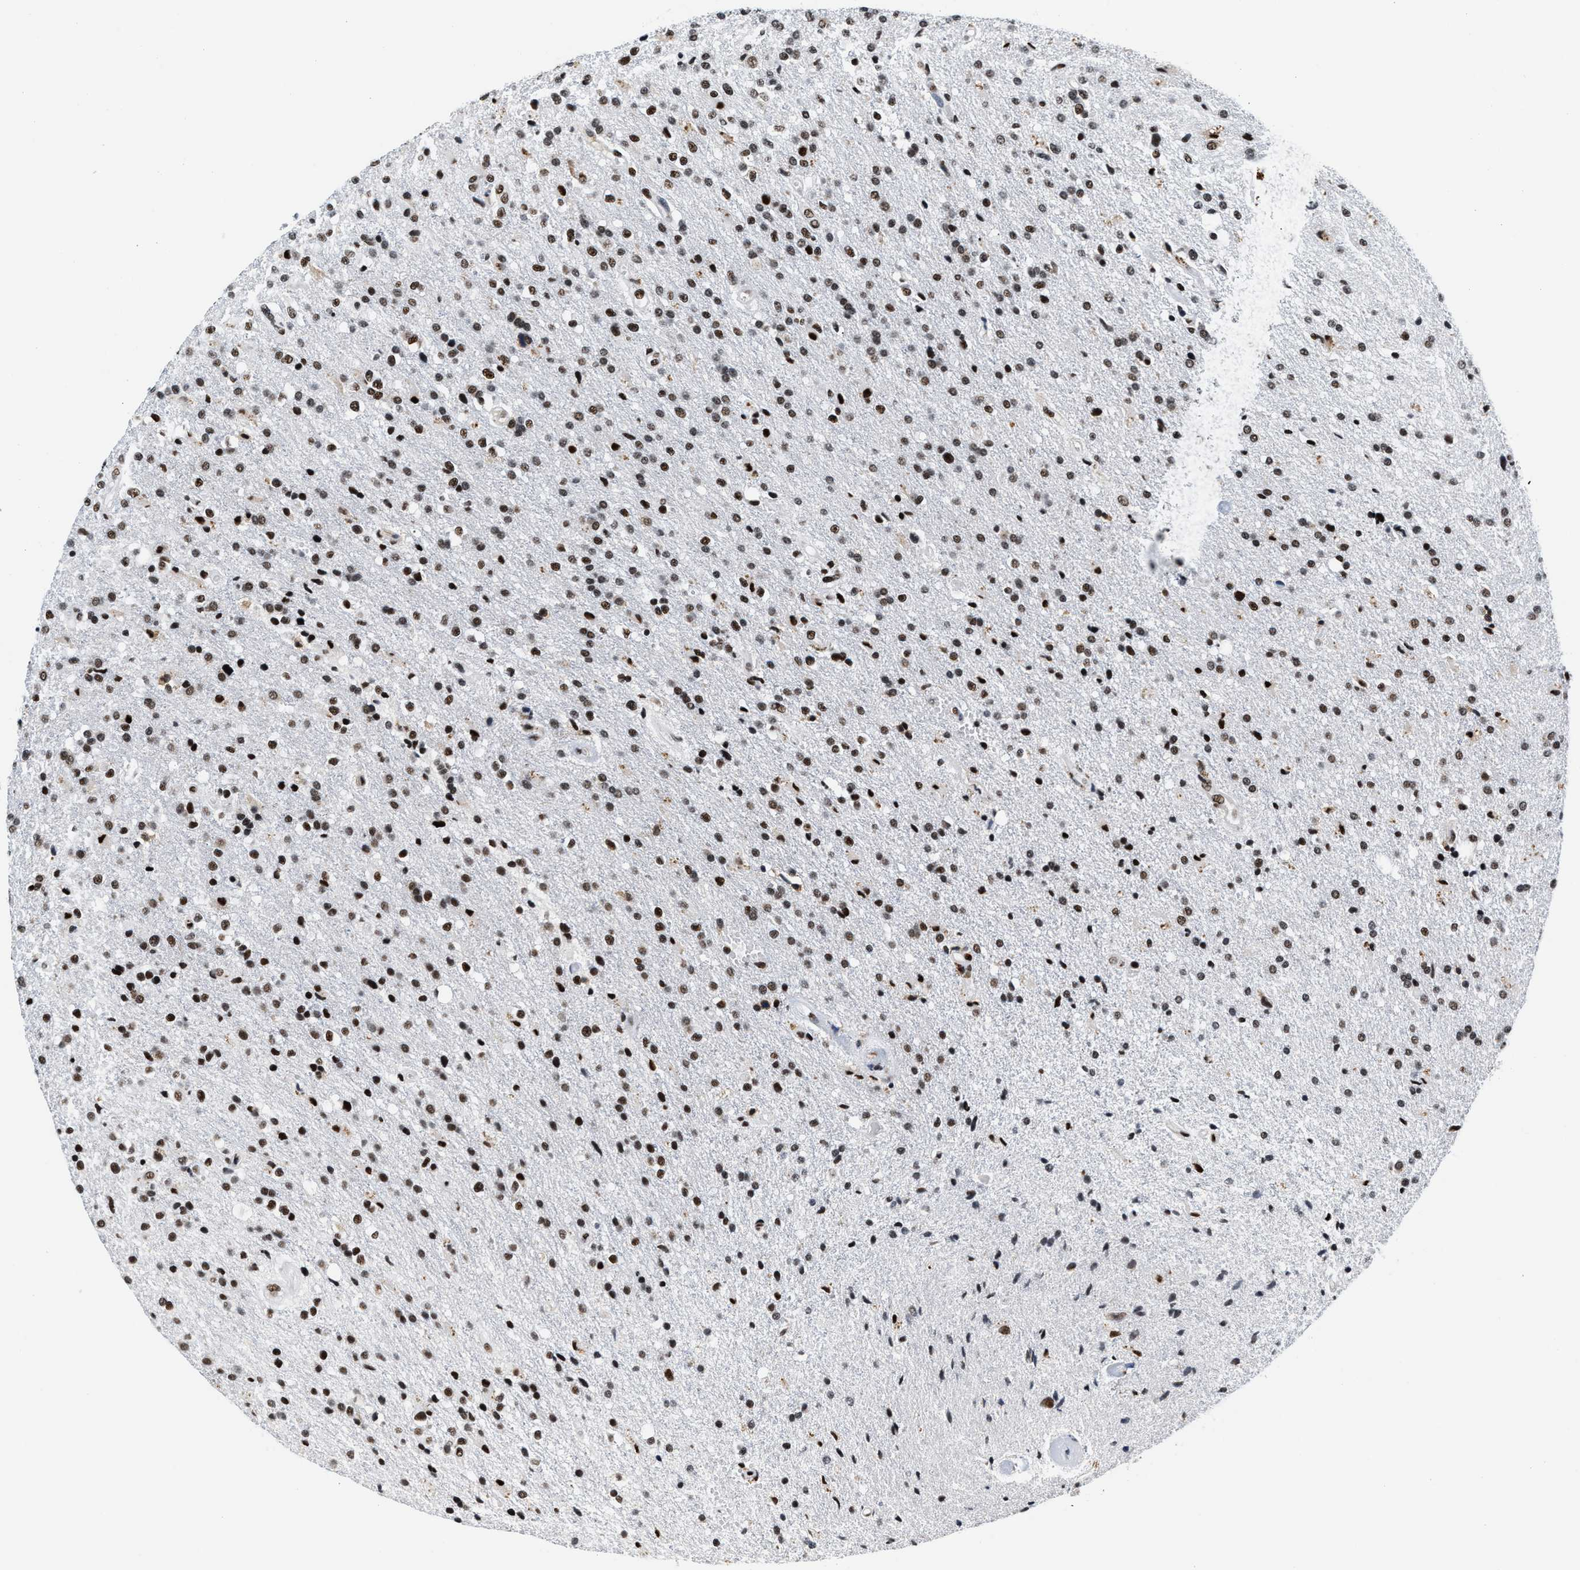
{"staining": {"intensity": "strong", "quantity": ">75%", "location": "nuclear"}, "tissue": "glioma", "cell_type": "Tumor cells", "image_type": "cancer", "snomed": [{"axis": "morphology", "description": "Glioma, malignant, High grade"}, {"axis": "topography", "description": "Brain"}], "caption": "A high-resolution photomicrograph shows IHC staining of malignant glioma (high-grade), which reveals strong nuclear positivity in approximately >75% of tumor cells.", "gene": "RAD50", "patient": {"sex": "male", "age": 72}}